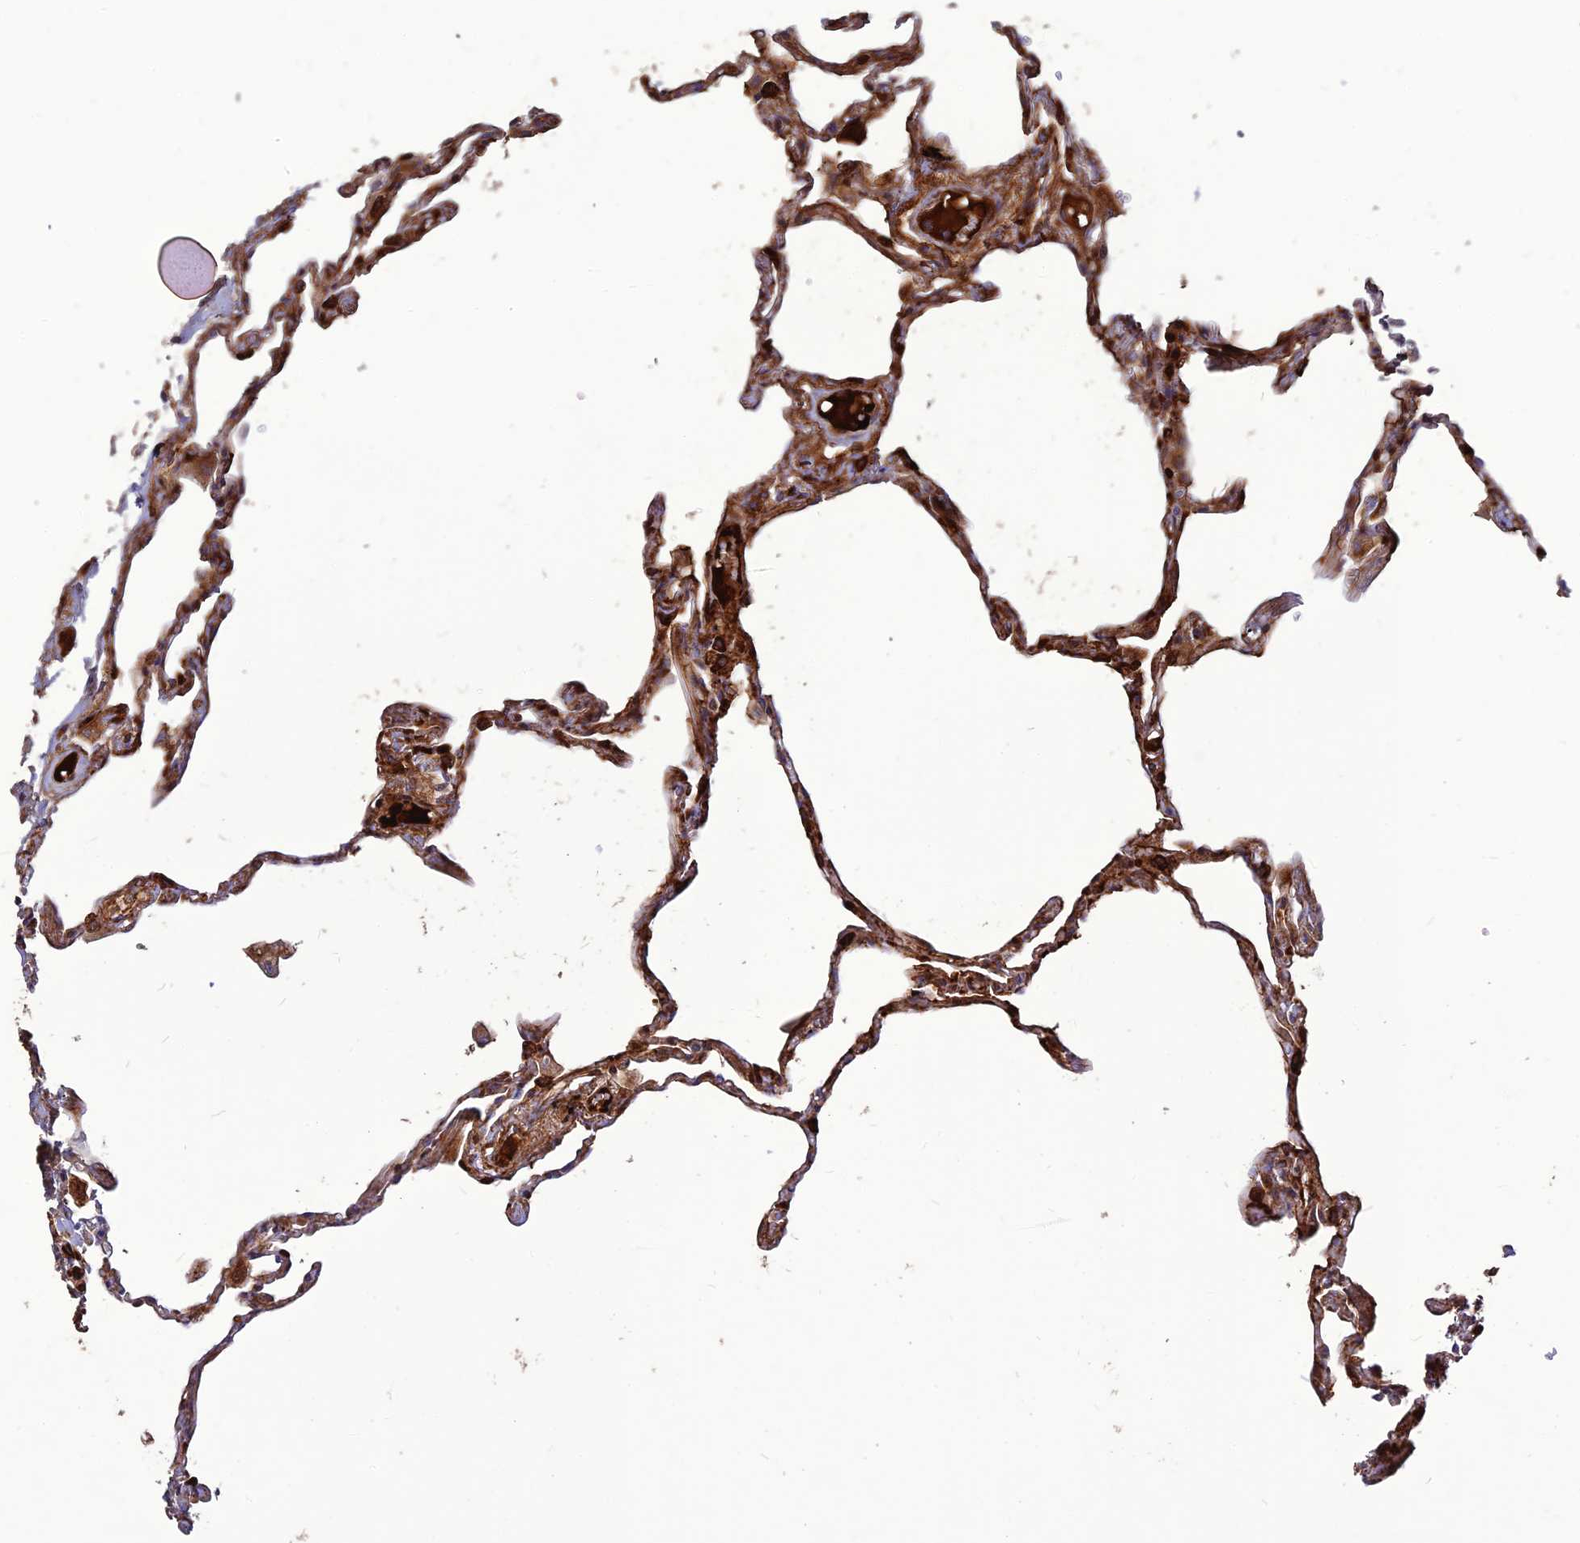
{"staining": {"intensity": "strong", "quantity": "25%-75%", "location": "cytoplasmic/membranous"}, "tissue": "lung", "cell_type": "Alveolar cells", "image_type": "normal", "snomed": [{"axis": "morphology", "description": "Normal tissue, NOS"}, {"axis": "topography", "description": "Lung"}], "caption": "Immunohistochemistry (IHC) (DAB) staining of unremarkable human lung demonstrates strong cytoplasmic/membranous protein positivity in about 25%-75% of alveolar cells. (brown staining indicates protein expression, while blue staining denotes nuclei).", "gene": "RIMOC1", "patient": {"sex": "female", "age": 67}}